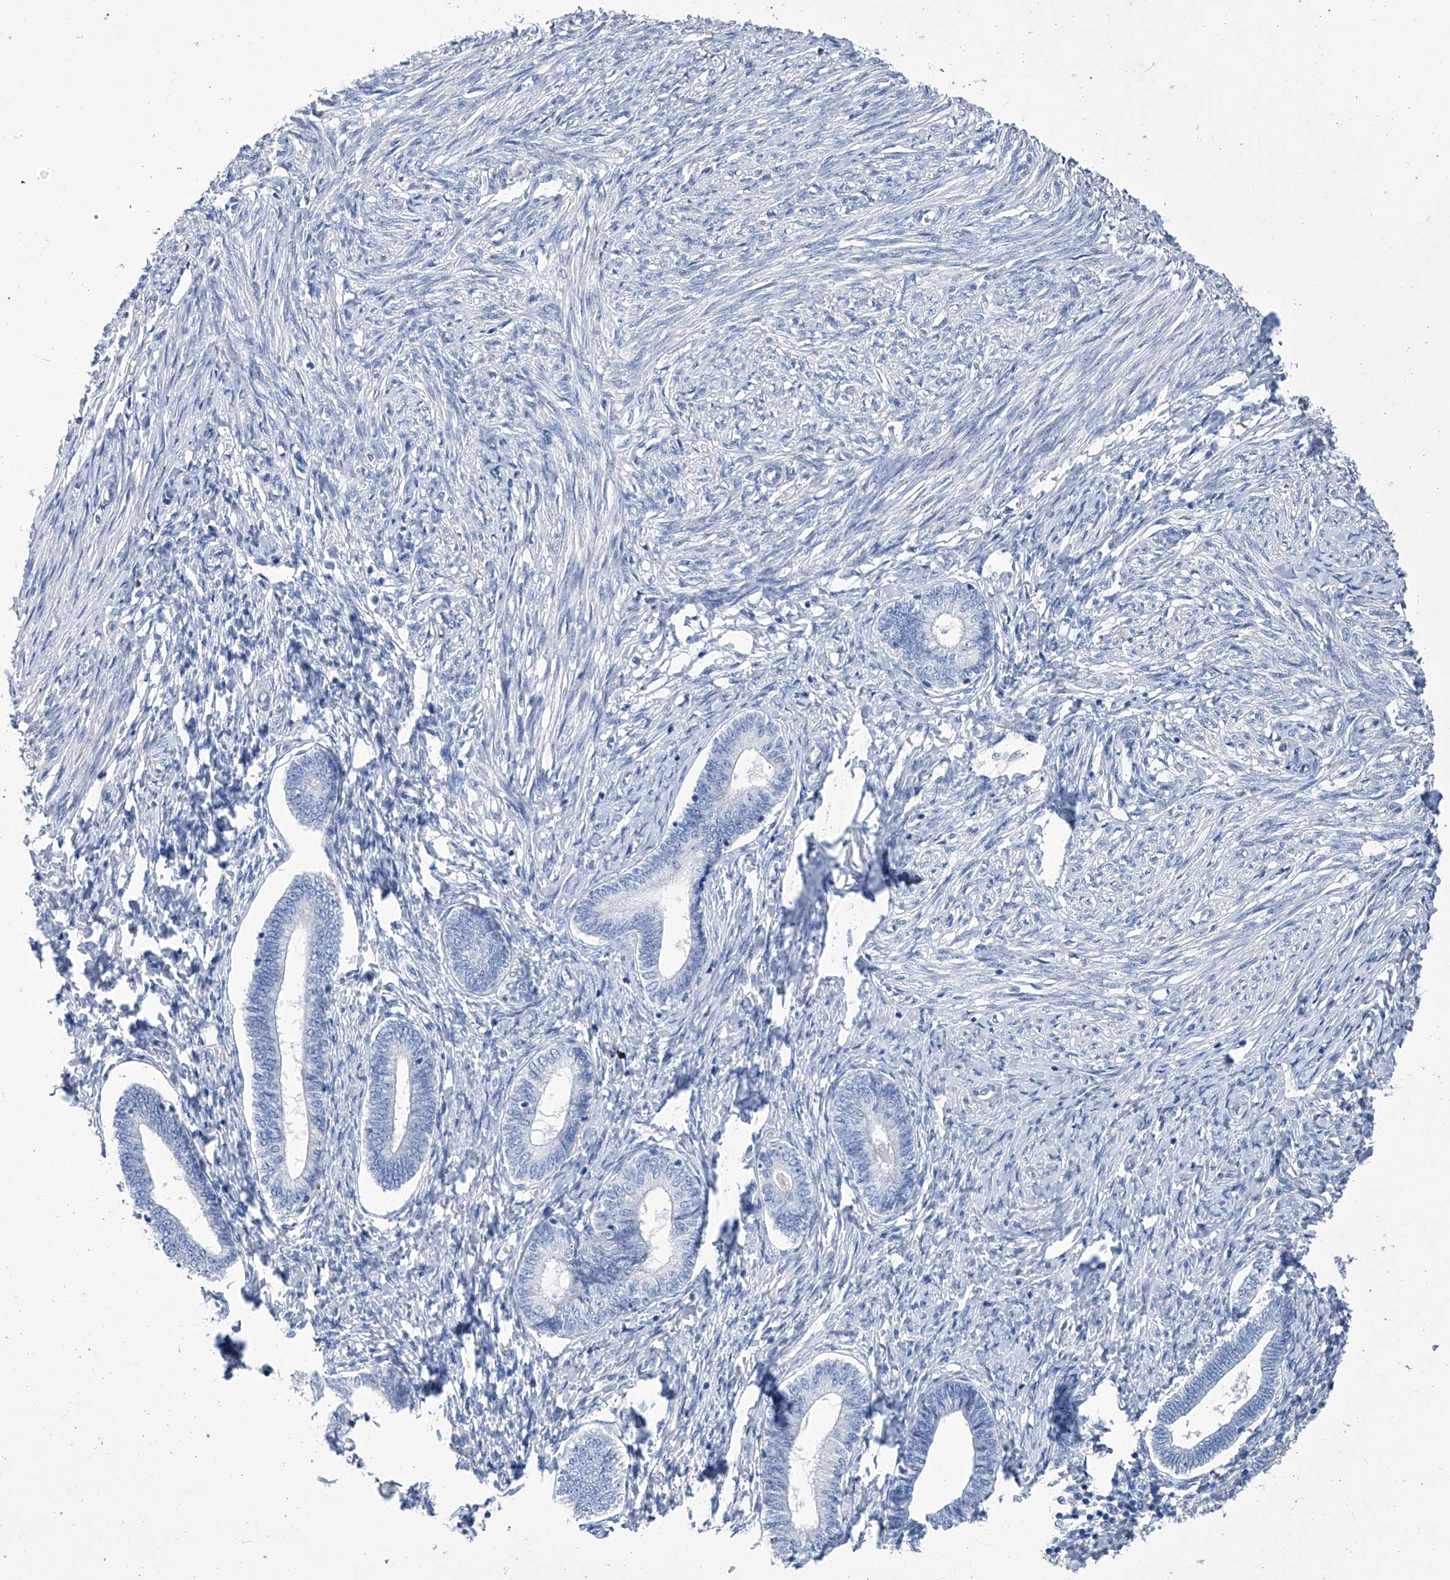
{"staining": {"intensity": "negative", "quantity": "none", "location": "none"}, "tissue": "endometrium", "cell_type": "Cells in endometrial stroma", "image_type": "normal", "snomed": [{"axis": "morphology", "description": "Normal tissue, NOS"}, {"axis": "topography", "description": "Endometrium"}], "caption": "An image of endometrium stained for a protein reveals no brown staining in cells in endometrial stroma.", "gene": "SMS", "patient": {"sex": "female", "age": 72}}